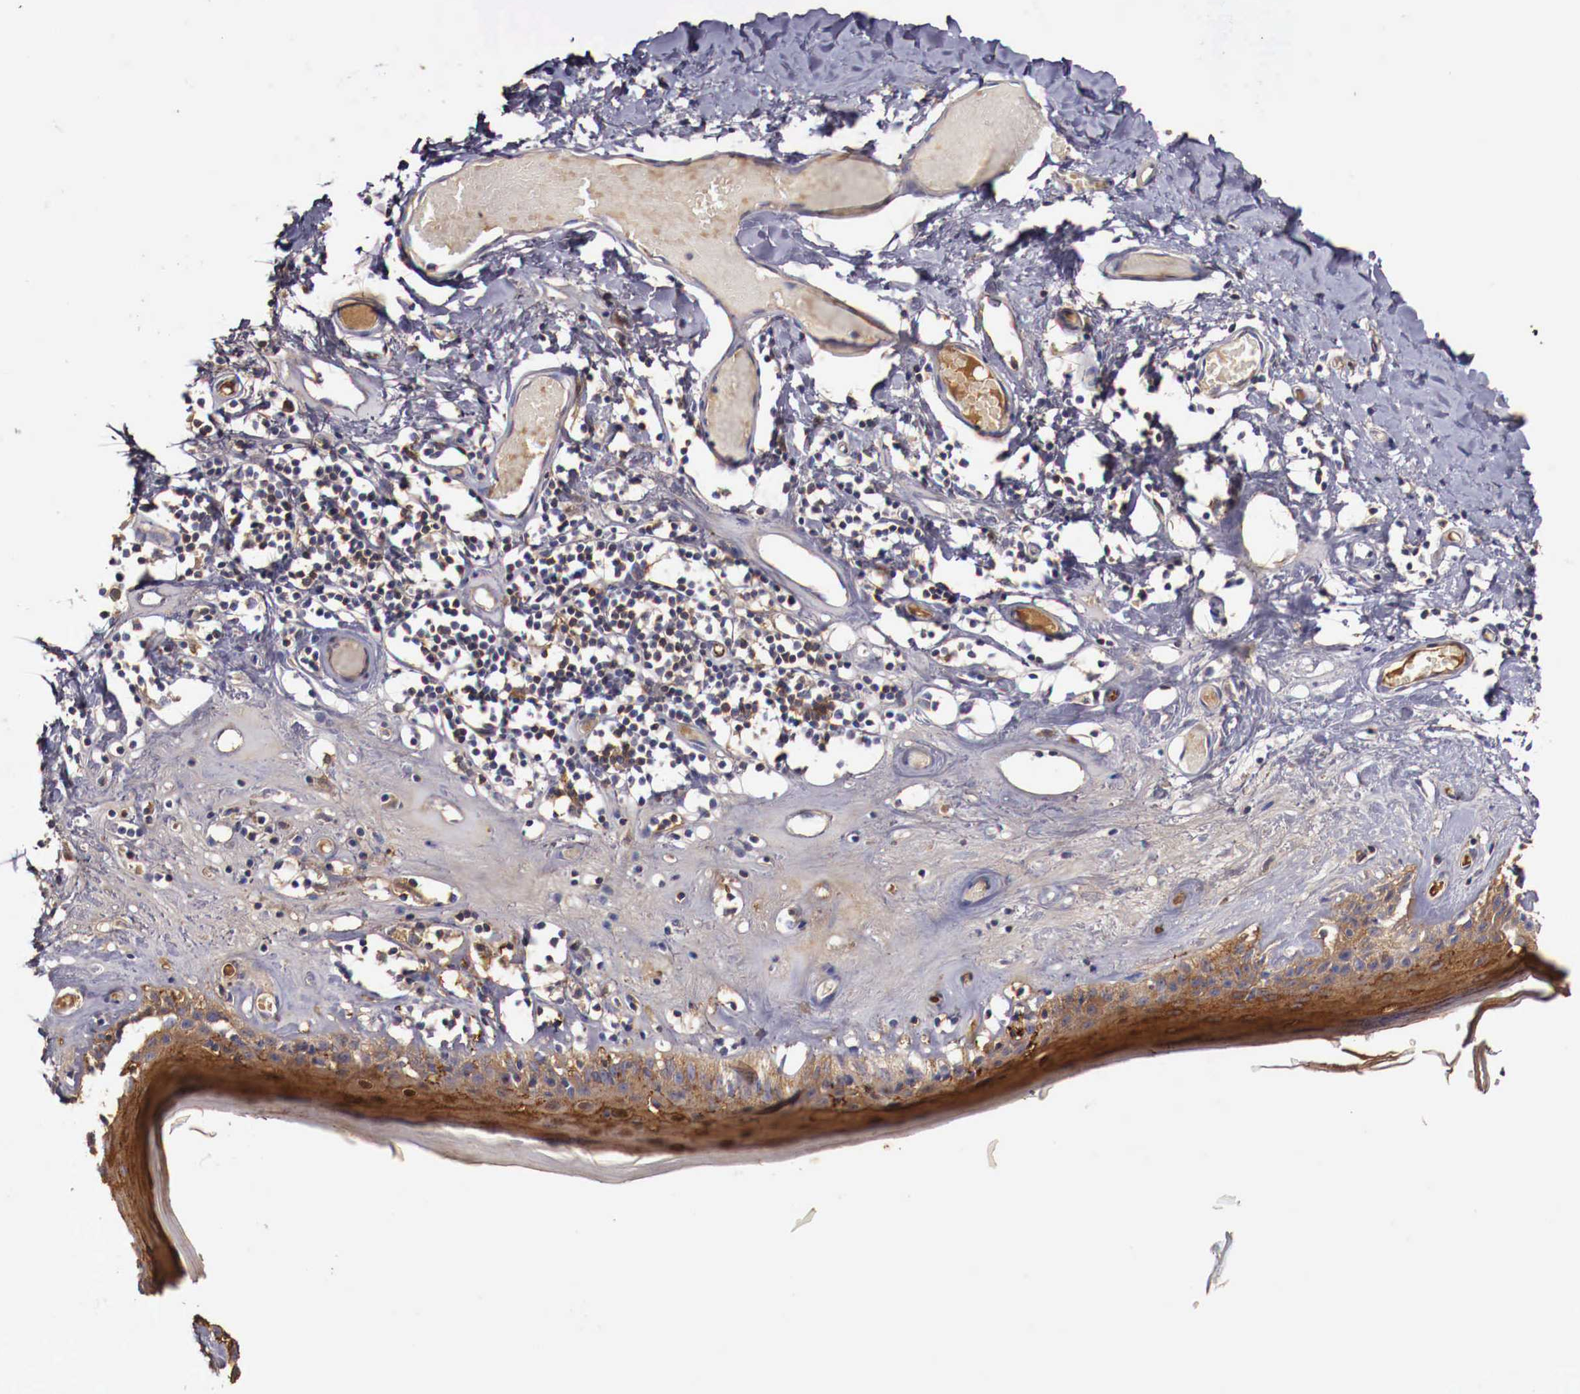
{"staining": {"intensity": "strong", "quantity": ">75%", "location": "cytoplasmic/membranous"}, "tissue": "skin", "cell_type": "Epidermal cells", "image_type": "normal", "snomed": [{"axis": "morphology", "description": "Normal tissue, NOS"}, {"axis": "topography", "description": "Vascular tissue"}, {"axis": "topography", "description": "Vulva"}, {"axis": "topography", "description": "Peripheral nerve tissue"}], "caption": "DAB (3,3'-diaminobenzidine) immunohistochemical staining of benign skin demonstrates strong cytoplasmic/membranous protein staining in approximately >75% of epidermal cells.", "gene": "PITPNA", "patient": {"sex": "female", "age": 86}}